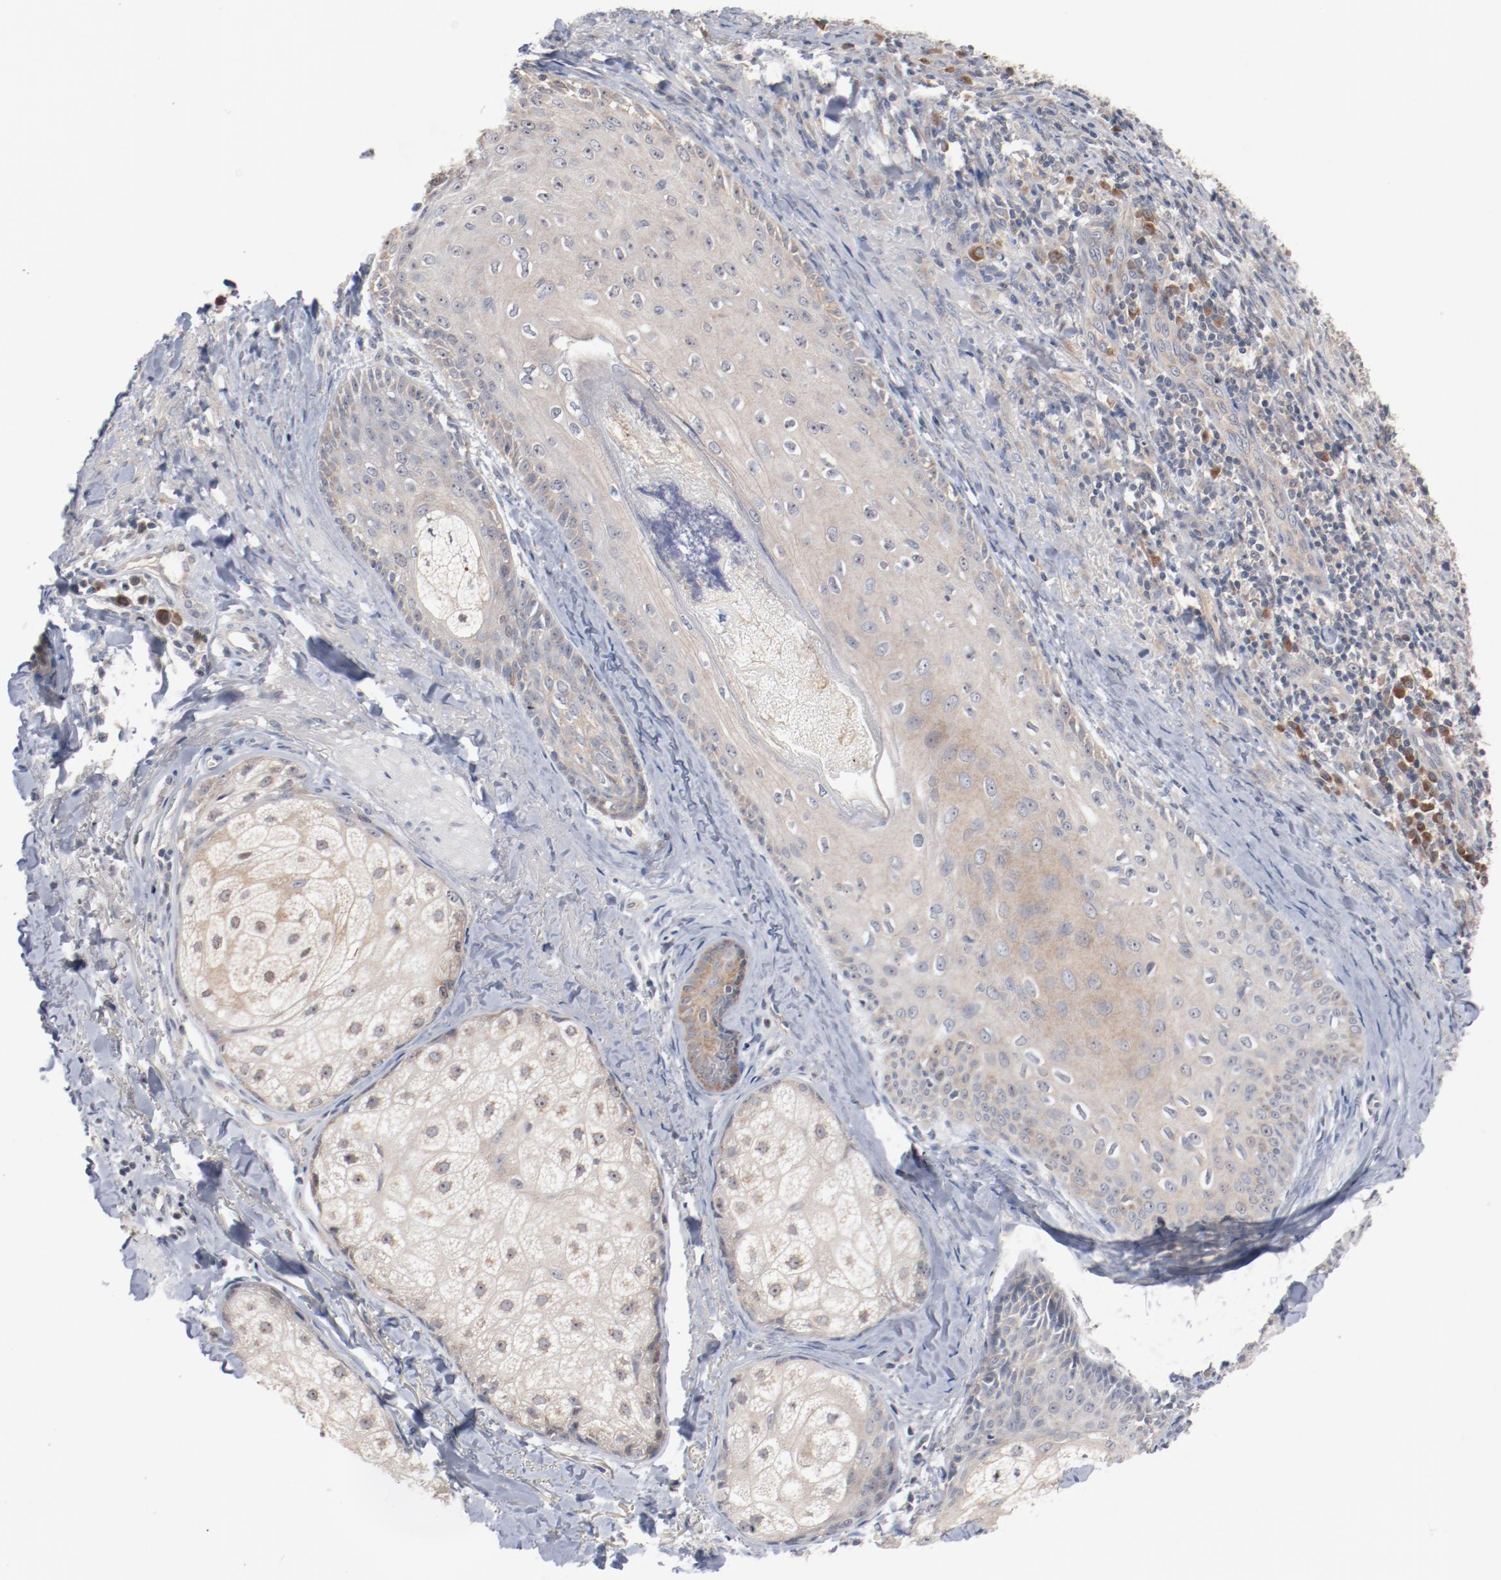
{"staining": {"intensity": "moderate", "quantity": ">75%", "location": "cytoplasmic/membranous"}, "tissue": "skin cancer", "cell_type": "Tumor cells", "image_type": "cancer", "snomed": [{"axis": "morphology", "description": "Basal cell carcinoma"}, {"axis": "topography", "description": "Skin"}], "caption": "Brown immunohistochemical staining in basal cell carcinoma (skin) shows moderate cytoplasmic/membranous staining in approximately >75% of tumor cells.", "gene": "RNASE11", "patient": {"sex": "male", "age": 84}}